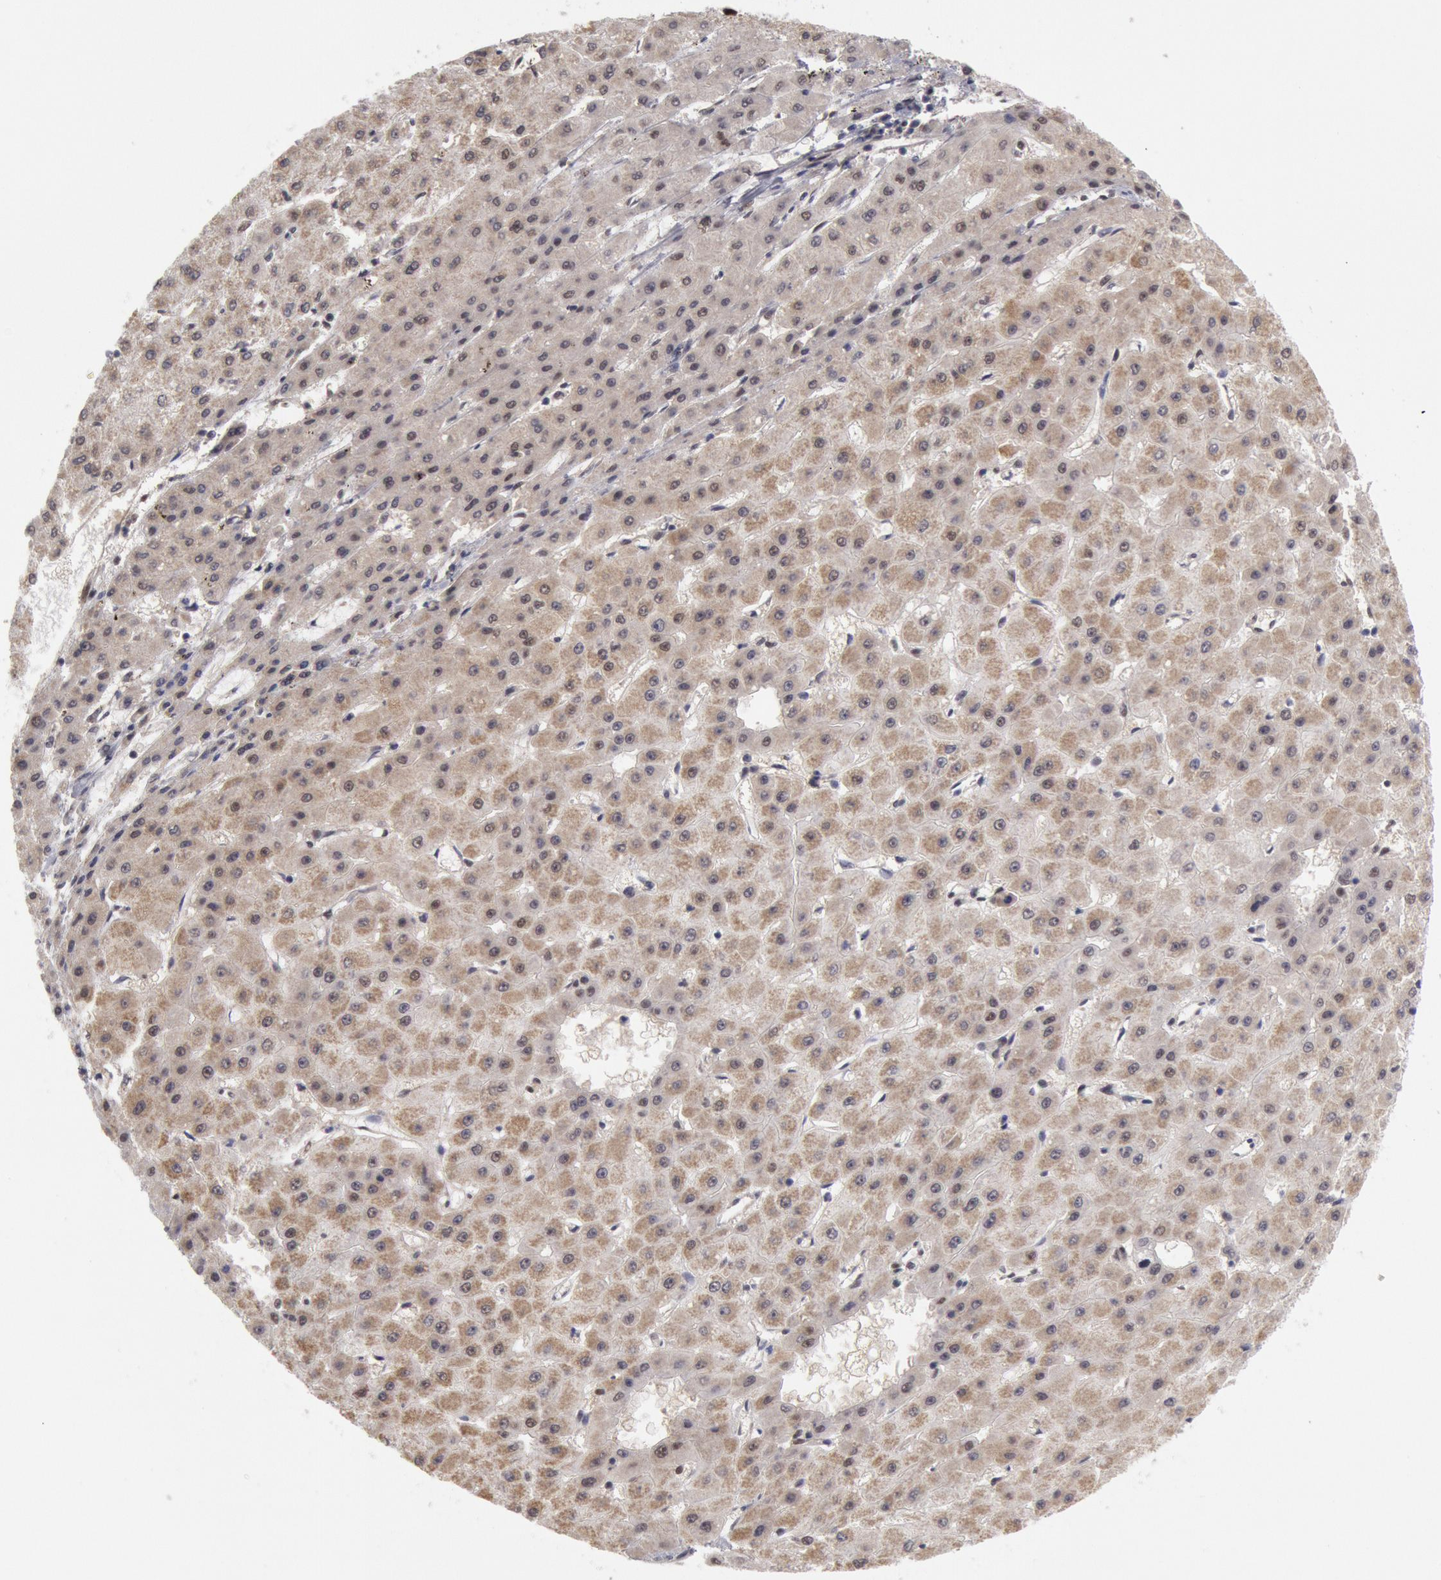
{"staining": {"intensity": "weak", "quantity": "<25%", "location": "nuclear"}, "tissue": "liver cancer", "cell_type": "Tumor cells", "image_type": "cancer", "snomed": [{"axis": "morphology", "description": "Carcinoma, Hepatocellular, NOS"}, {"axis": "topography", "description": "Liver"}], "caption": "Human liver hepatocellular carcinoma stained for a protein using immunohistochemistry displays no staining in tumor cells.", "gene": "PPP4R3B", "patient": {"sex": "female", "age": 52}}